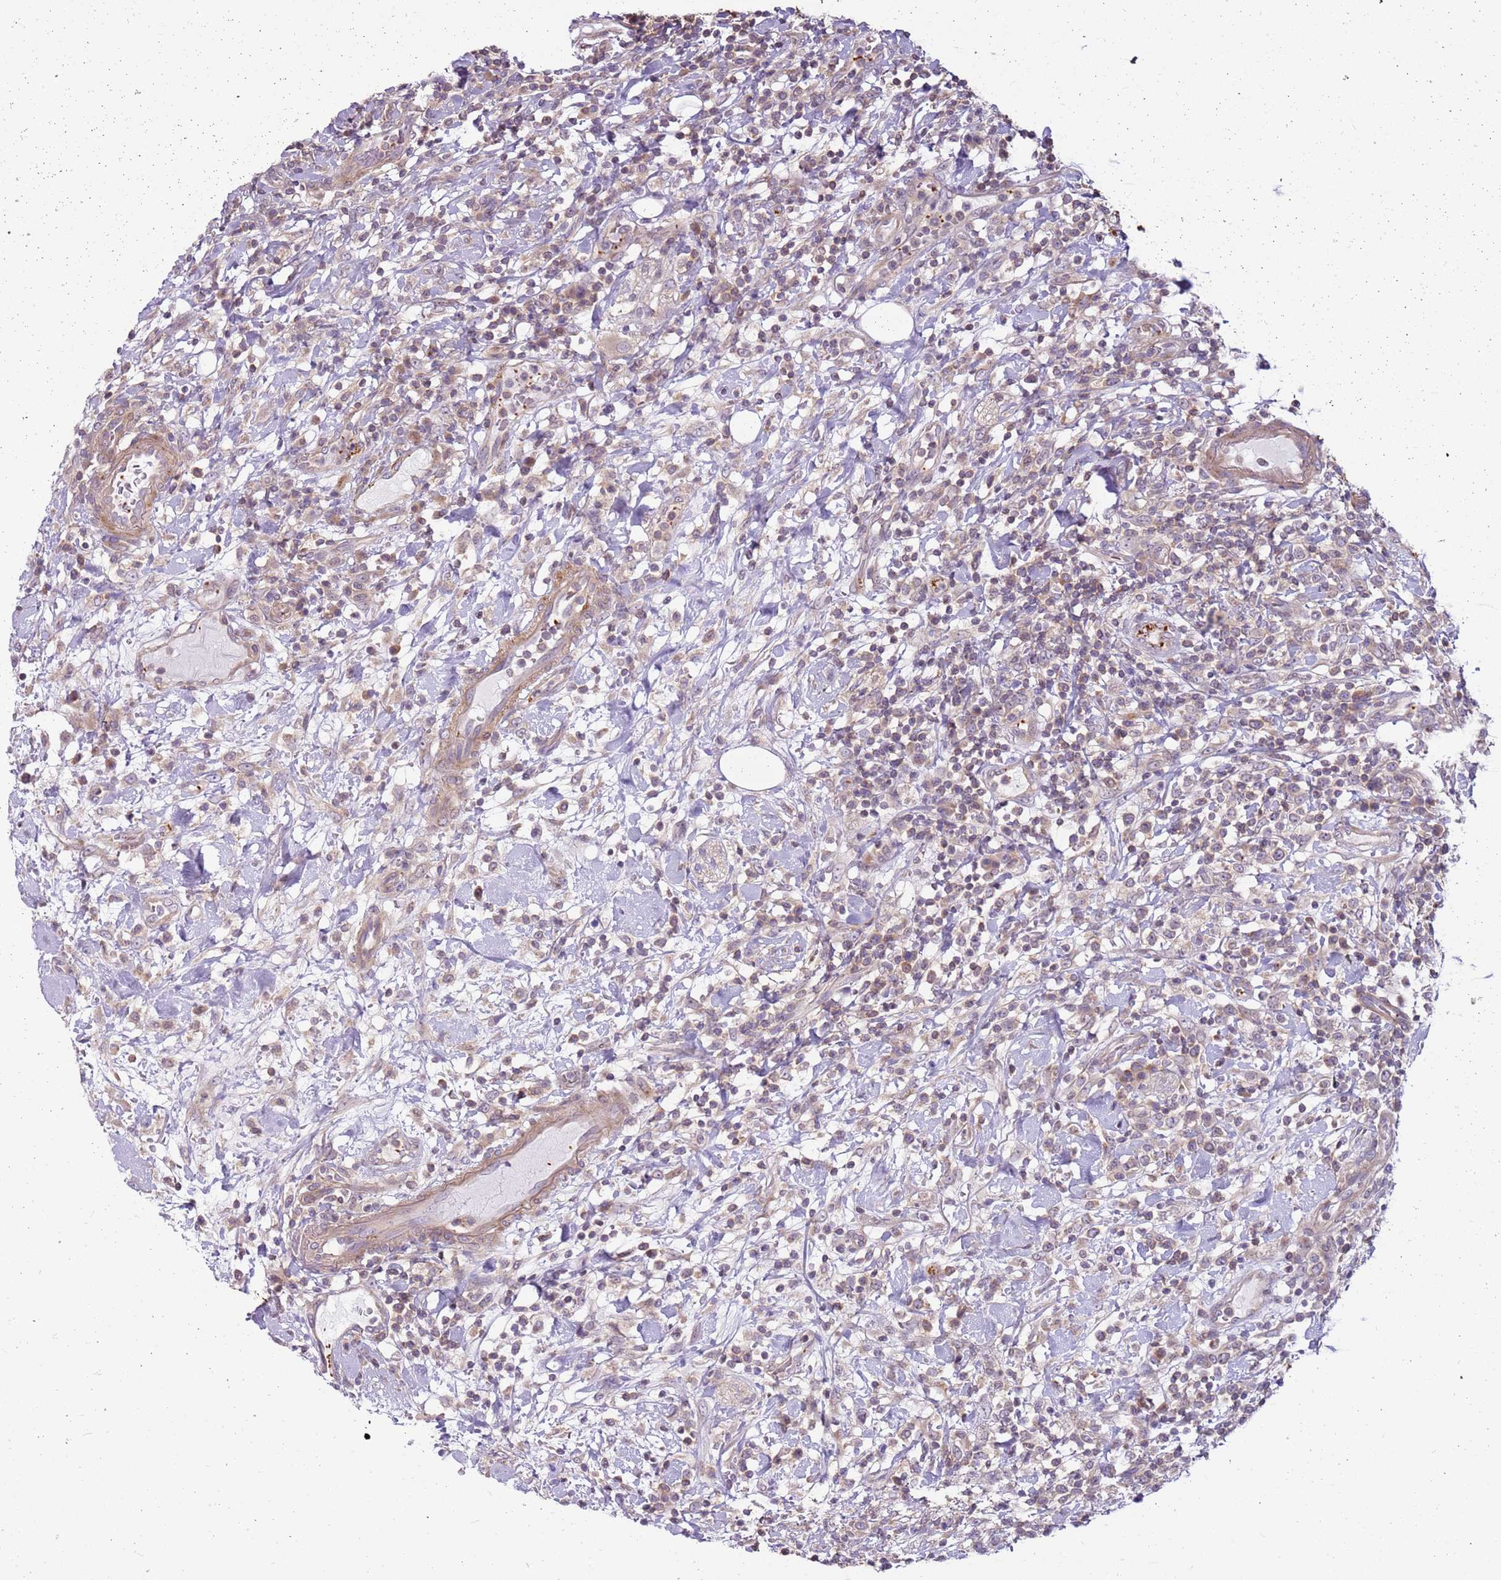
{"staining": {"intensity": "weak", "quantity": "<25%", "location": "cytoplasmic/membranous"}, "tissue": "lymphoma", "cell_type": "Tumor cells", "image_type": "cancer", "snomed": [{"axis": "morphology", "description": "Malignant lymphoma, non-Hodgkin's type, High grade"}, {"axis": "topography", "description": "Colon"}], "caption": "There is no significant positivity in tumor cells of lymphoma.", "gene": "CAPN7", "patient": {"sex": "female", "age": 53}}